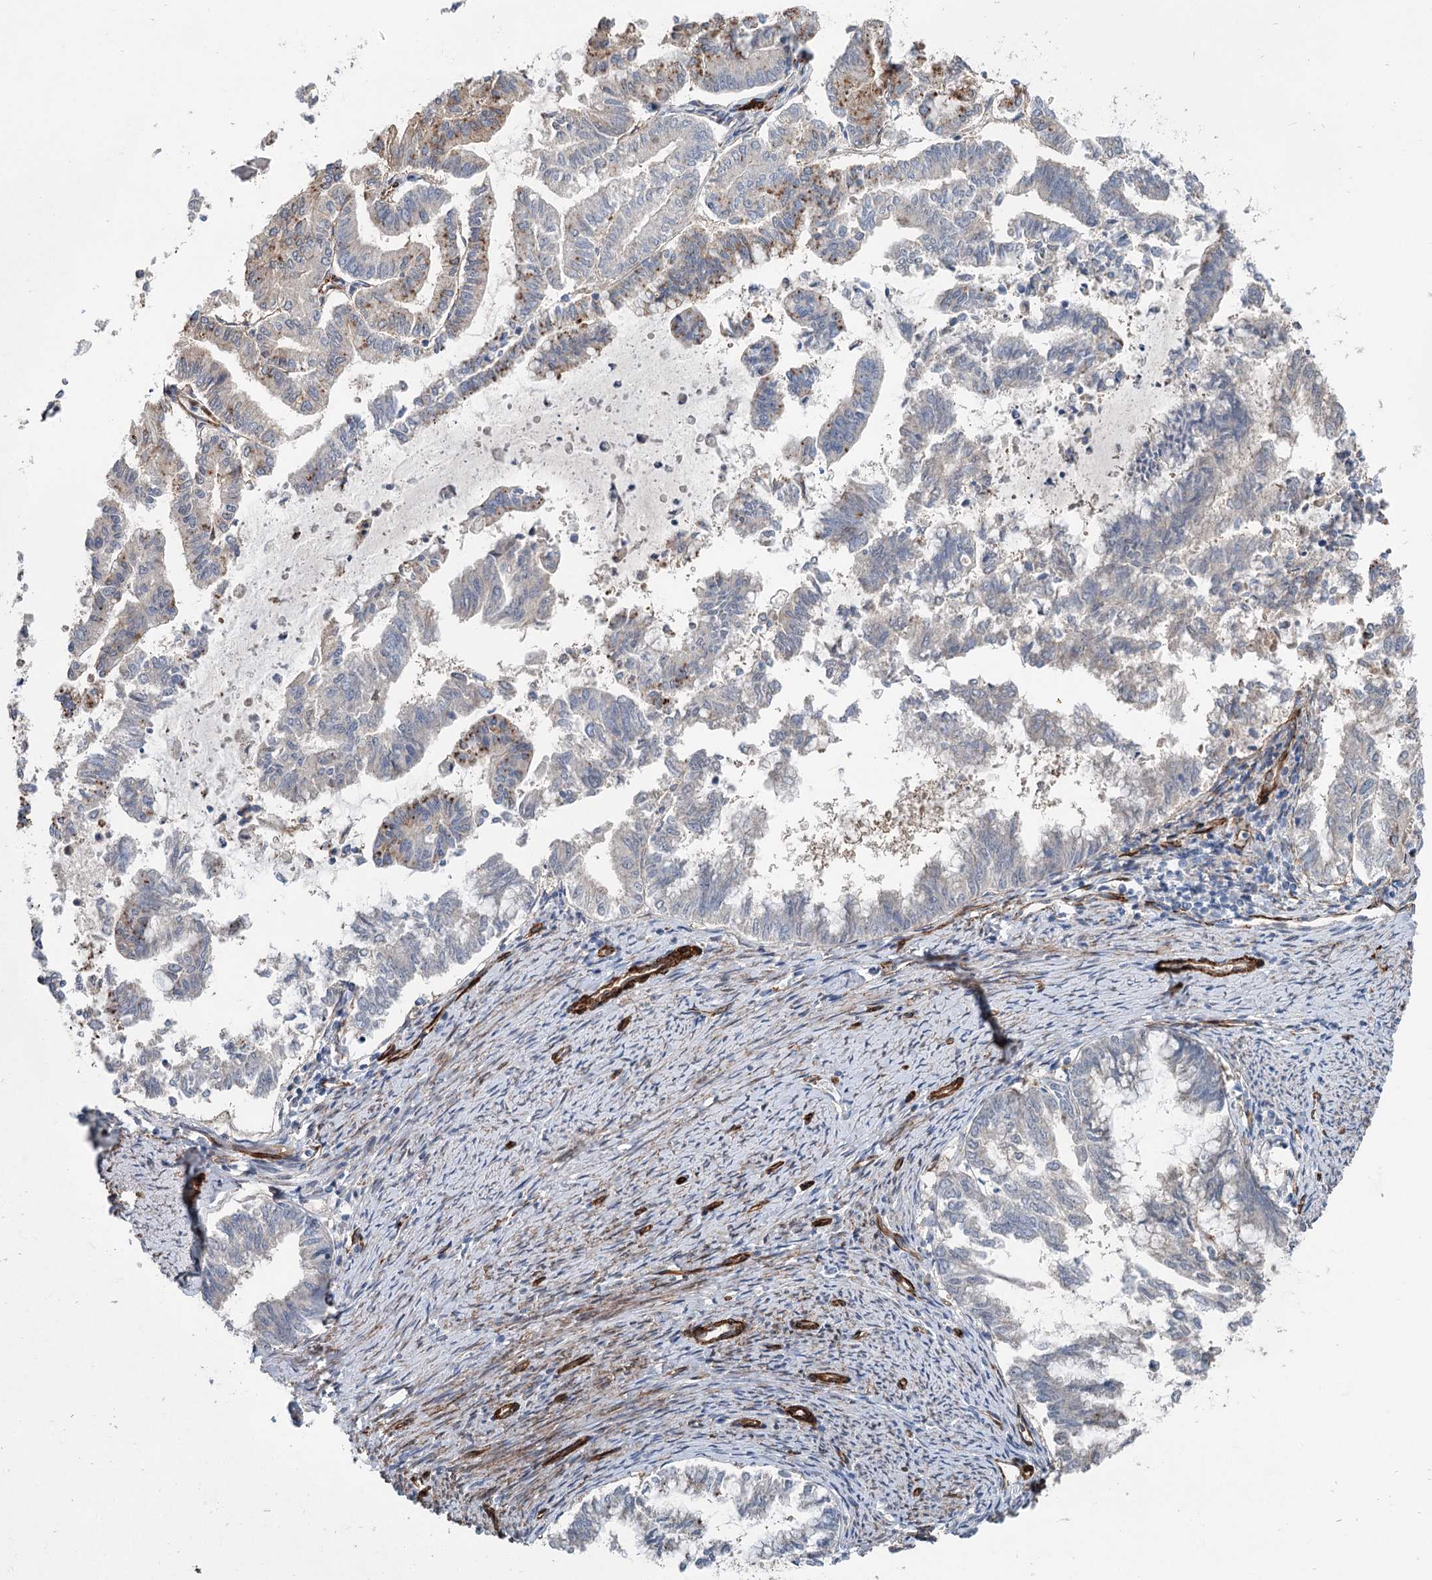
{"staining": {"intensity": "moderate", "quantity": "<25%", "location": "cytoplasmic/membranous"}, "tissue": "endometrial cancer", "cell_type": "Tumor cells", "image_type": "cancer", "snomed": [{"axis": "morphology", "description": "Adenocarcinoma, NOS"}, {"axis": "topography", "description": "Endometrium"}], "caption": "Protein analysis of endometrial cancer (adenocarcinoma) tissue demonstrates moderate cytoplasmic/membranous expression in approximately <25% of tumor cells.", "gene": "IQSEC1", "patient": {"sex": "female", "age": 79}}